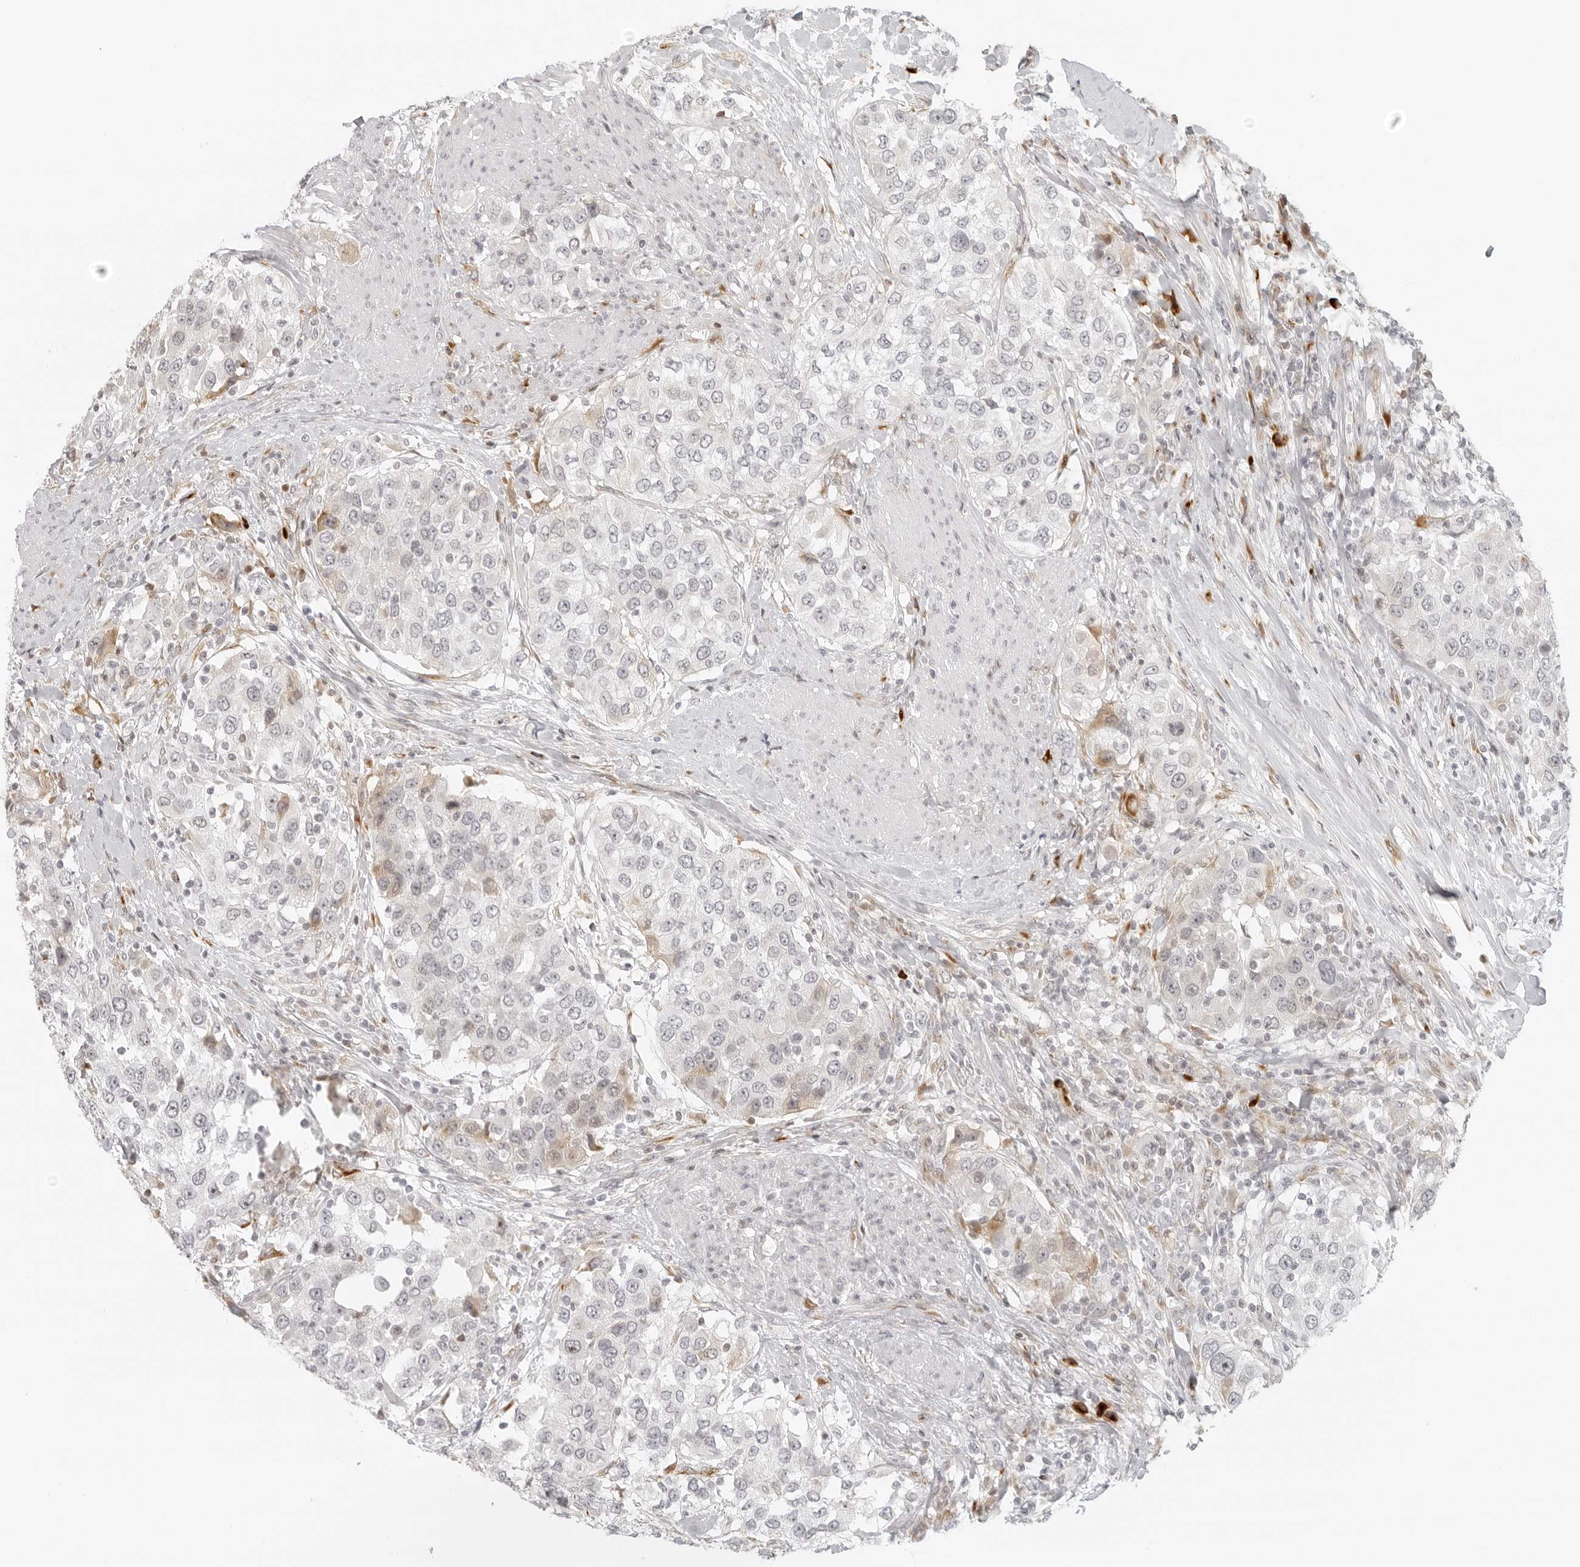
{"staining": {"intensity": "negative", "quantity": "none", "location": "none"}, "tissue": "urothelial cancer", "cell_type": "Tumor cells", "image_type": "cancer", "snomed": [{"axis": "morphology", "description": "Urothelial carcinoma, High grade"}, {"axis": "topography", "description": "Urinary bladder"}], "caption": "This is an immunohistochemistry (IHC) photomicrograph of human urothelial cancer. There is no expression in tumor cells.", "gene": "ZNF678", "patient": {"sex": "female", "age": 80}}